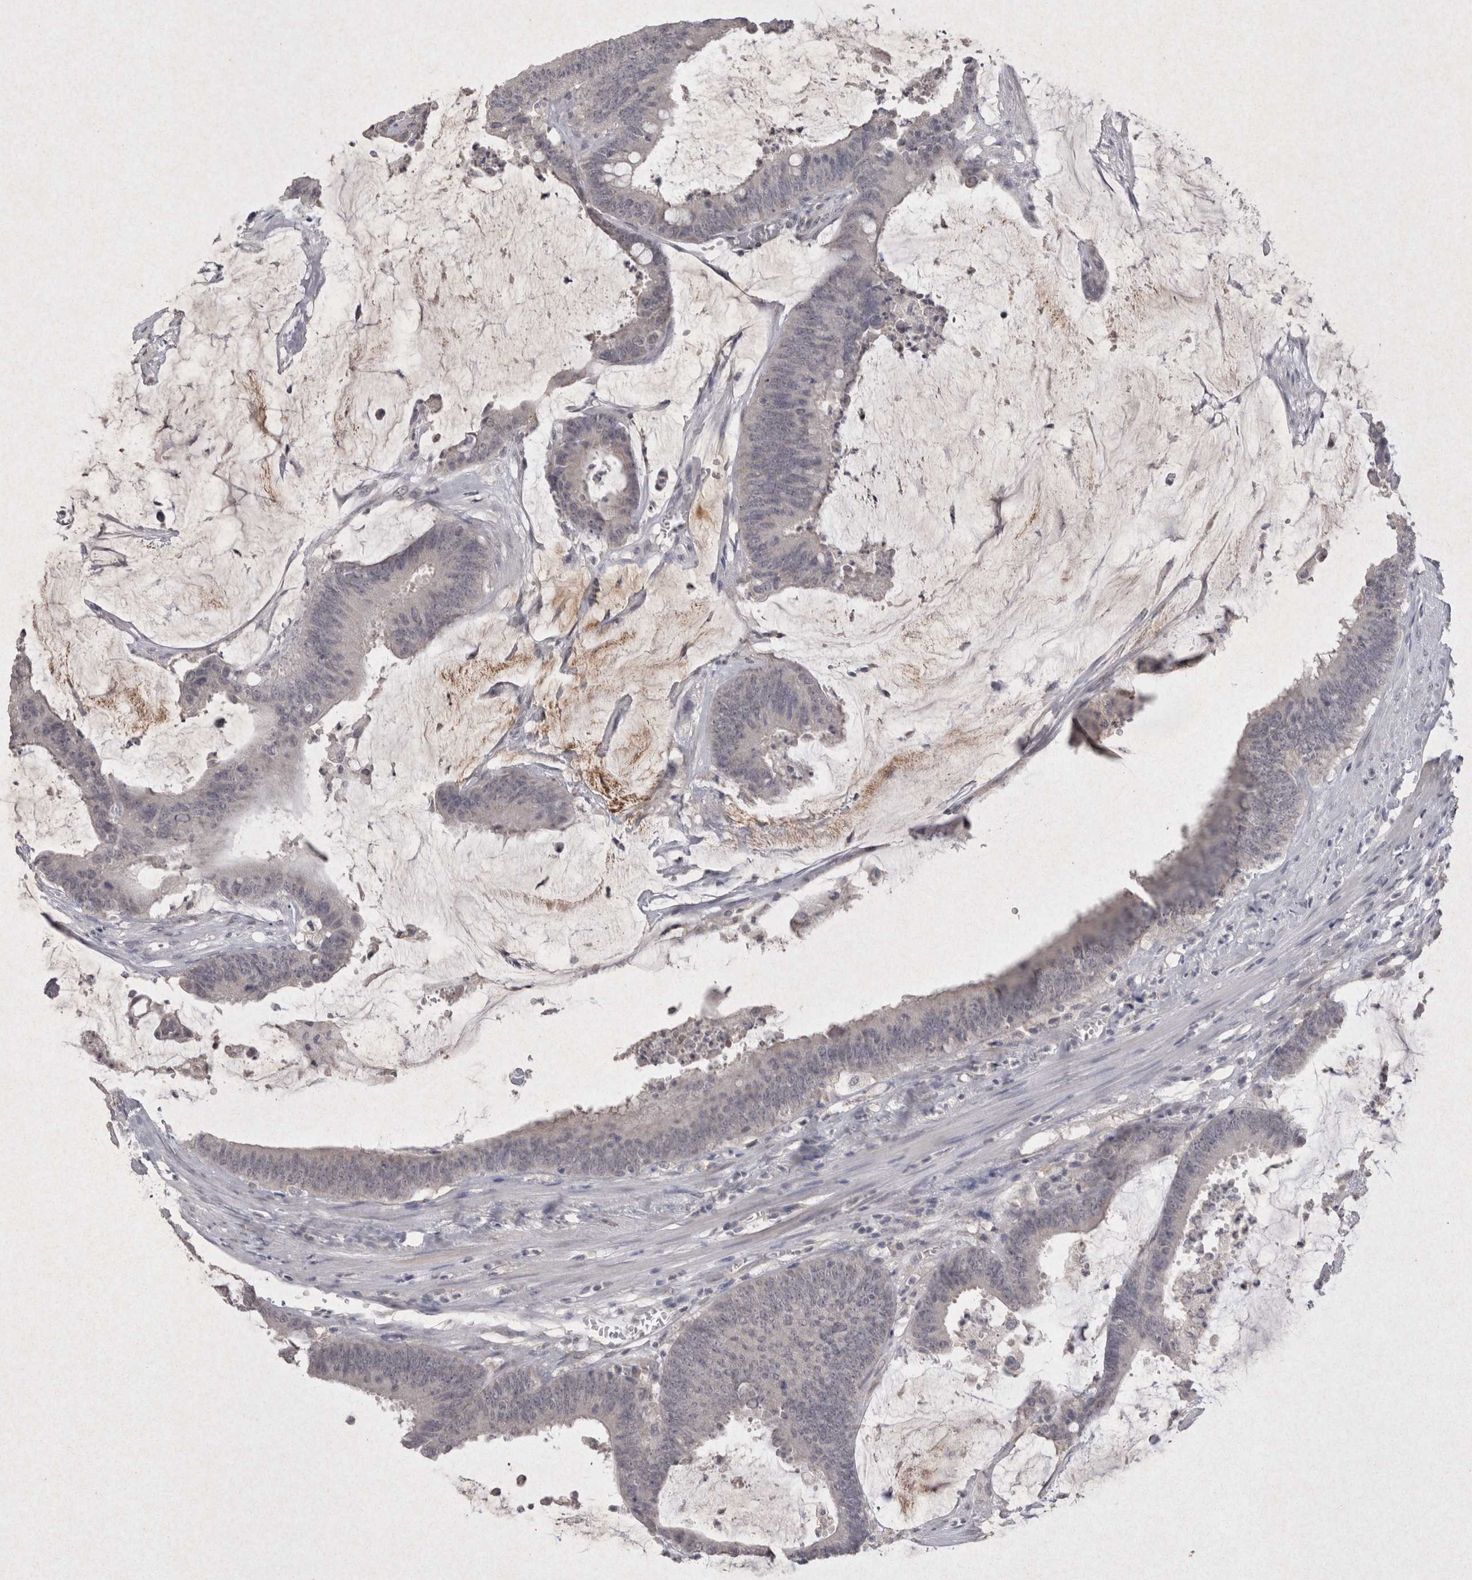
{"staining": {"intensity": "negative", "quantity": "none", "location": "none"}, "tissue": "colorectal cancer", "cell_type": "Tumor cells", "image_type": "cancer", "snomed": [{"axis": "morphology", "description": "Adenocarcinoma, NOS"}, {"axis": "topography", "description": "Rectum"}], "caption": "Immunohistochemistry (IHC) photomicrograph of colorectal cancer stained for a protein (brown), which demonstrates no staining in tumor cells.", "gene": "LYVE1", "patient": {"sex": "female", "age": 66}}